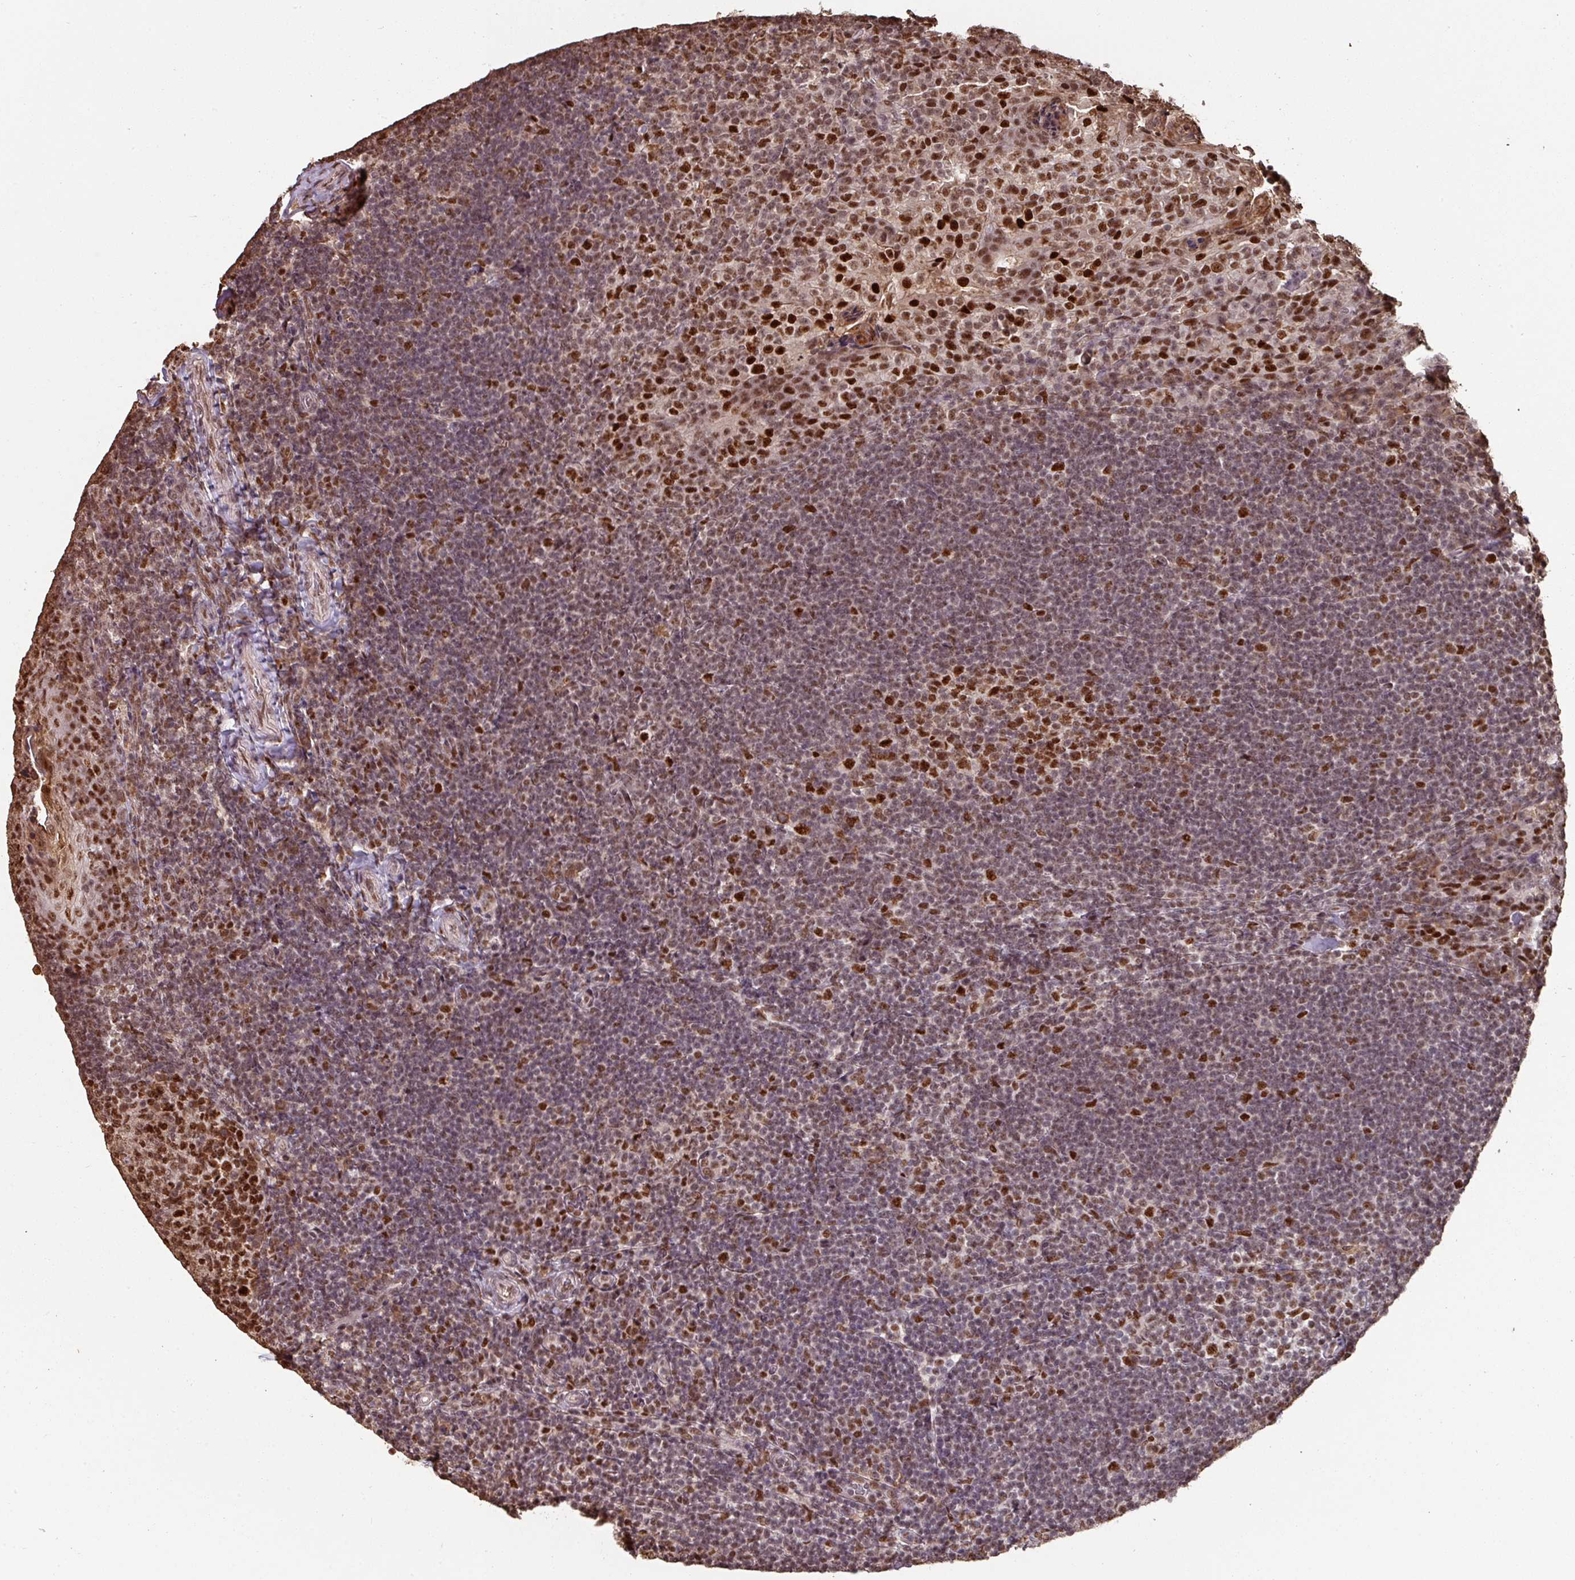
{"staining": {"intensity": "strong", "quantity": ">75%", "location": "nuclear"}, "tissue": "tonsil", "cell_type": "Germinal center cells", "image_type": "normal", "snomed": [{"axis": "morphology", "description": "Normal tissue, NOS"}, {"axis": "topography", "description": "Tonsil"}], "caption": "Protein expression analysis of benign tonsil displays strong nuclear positivity in about >75% of germinal center cells. The staining was performed using DAB (3,3'-diaminobenzidine), with brown indicating positive protein expression. Nuclei are stained blue with hematoxylin.", "gene": "POLD1", "patient": {"sex": "female", "age": 10}}